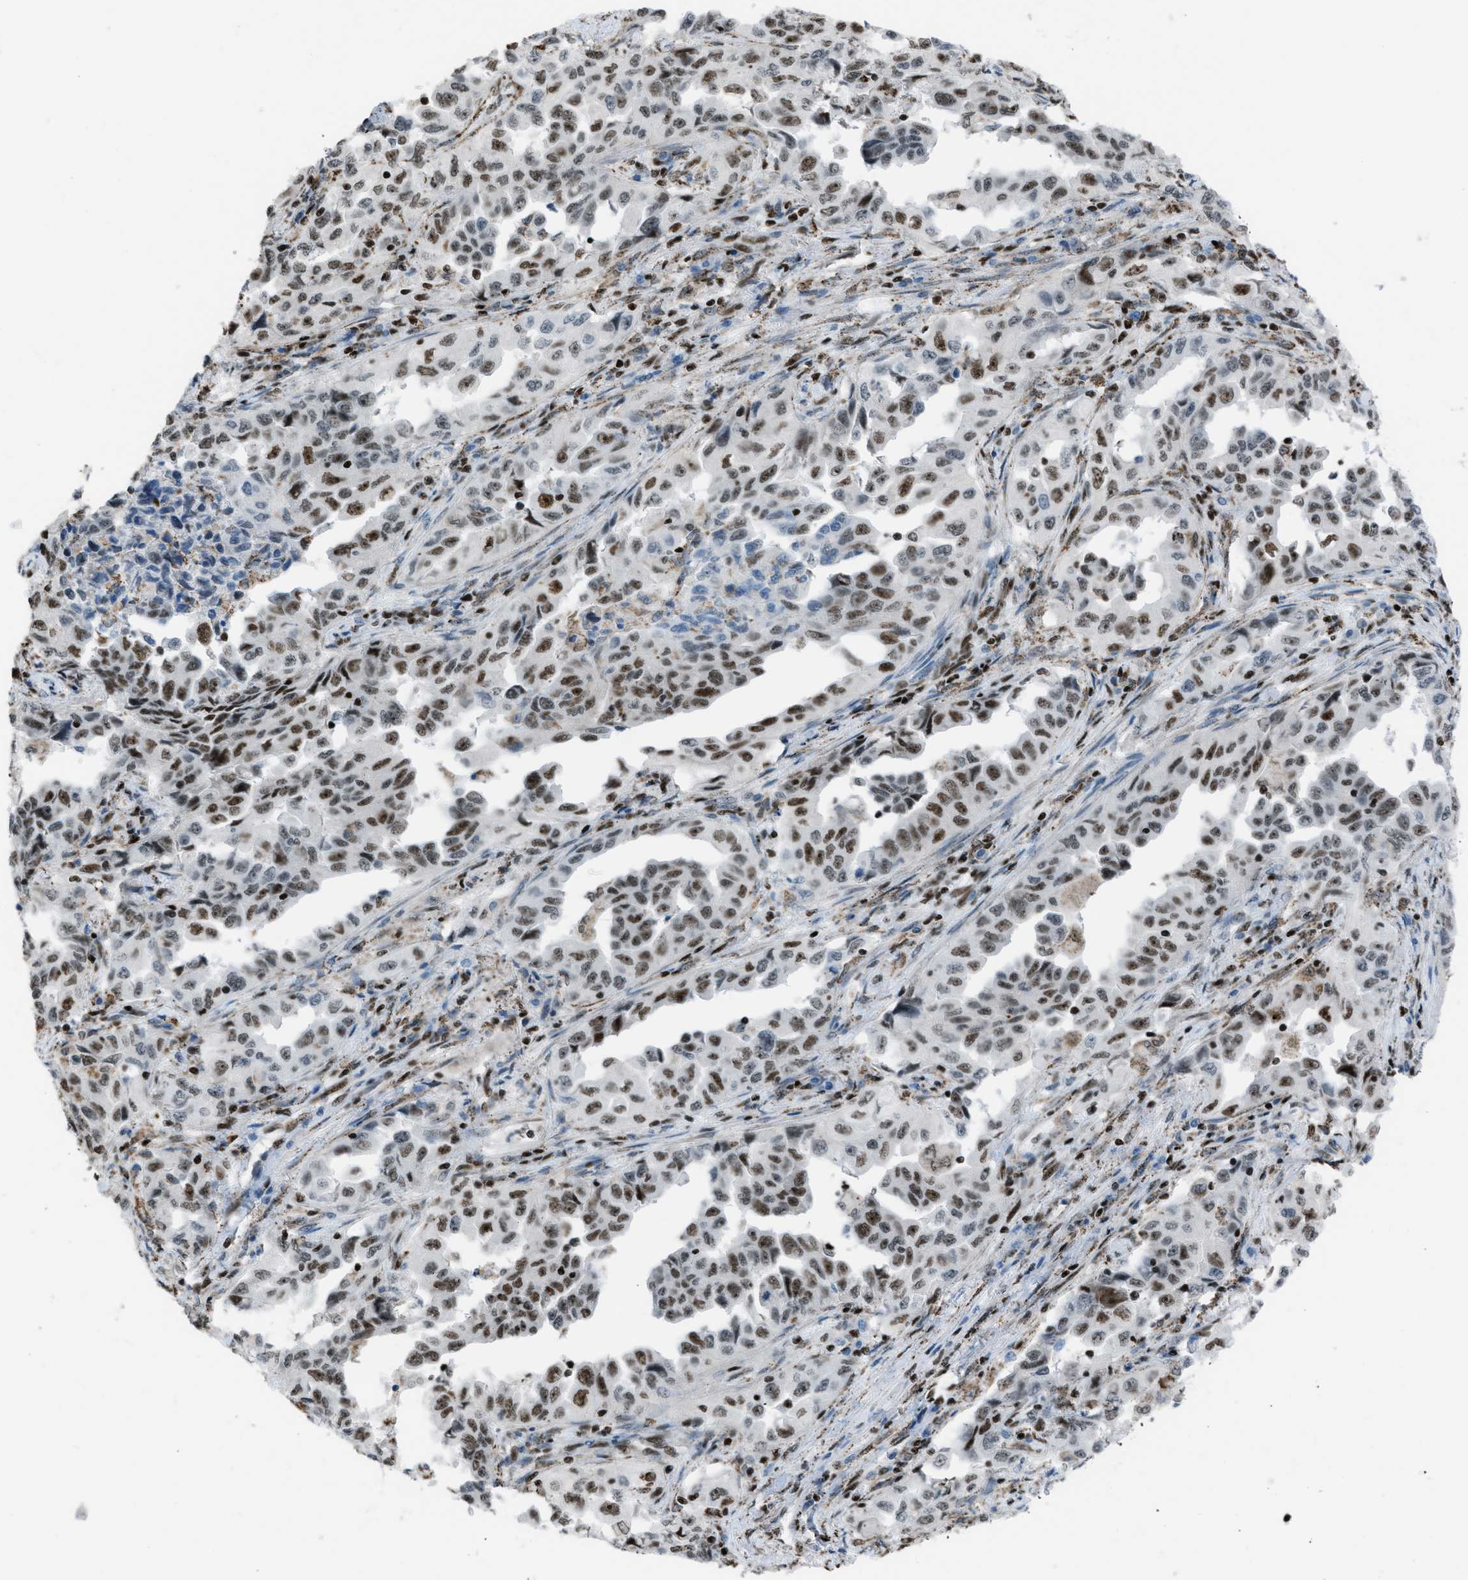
{"staining": {"intensity": "moderate", "quantity": ">75%", "location": "nuclear"}, "tissue": "lung cancer", "cell_type": "Tumor cells", "image_type": "cancer", "snomed": [{"axis": "morphology", "description": "Adenocarcinoma, NOS"}, {"axis": "topography", "description": "Lung"}], "caption": "This is an image of IHC staining of lung adenocarcinoma, which shows moderate positivity in the nuclear of tumor cells.", "gene": "SLFN5", "patient": {"sex": "female", "age": 51}}